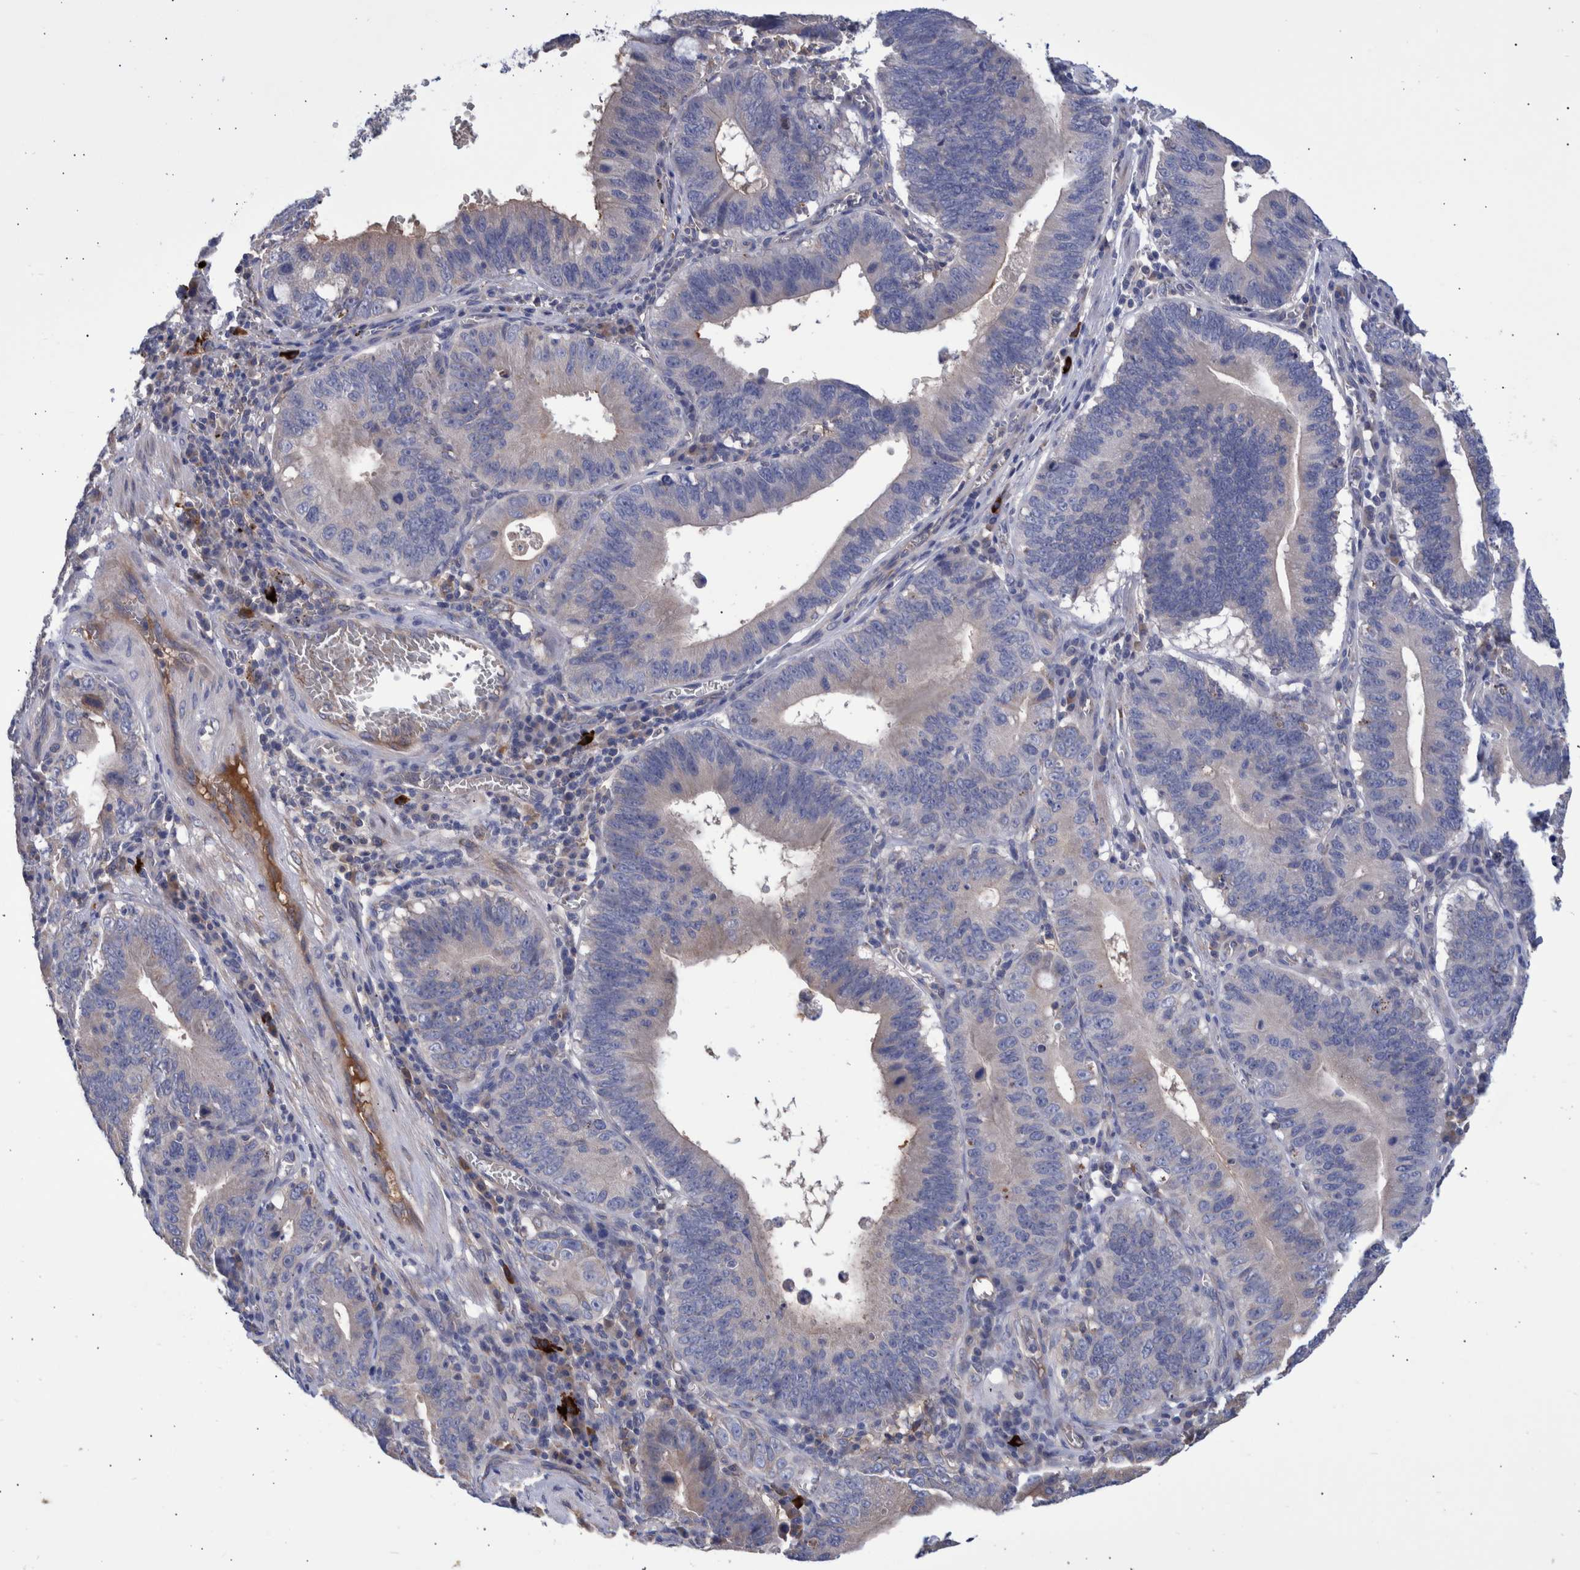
{"staining": {"intensity": "negative", "quantity": "none", "location": "none"}, "tissue": "stomach cancer", "cell_type": "Tumor cells", "image_type": "cancer", "snomed": [{"axis": "morphology", "description": "Adenocarcinoma, NOS"}, {"axis": "topography", "description": "Stomach"}, {"axis": "topography", "description": "Gastric cardia"}], "caption": "Immunohistochemical staining of human stomach cancer demonstrates no significant positivity in tumor cells. The staining is performed using DAB brown chromogen with nuclei counter-stained in using hematoxylin.", "gene": "DLL4", "patient": {"sex": "male", "age": 59}}